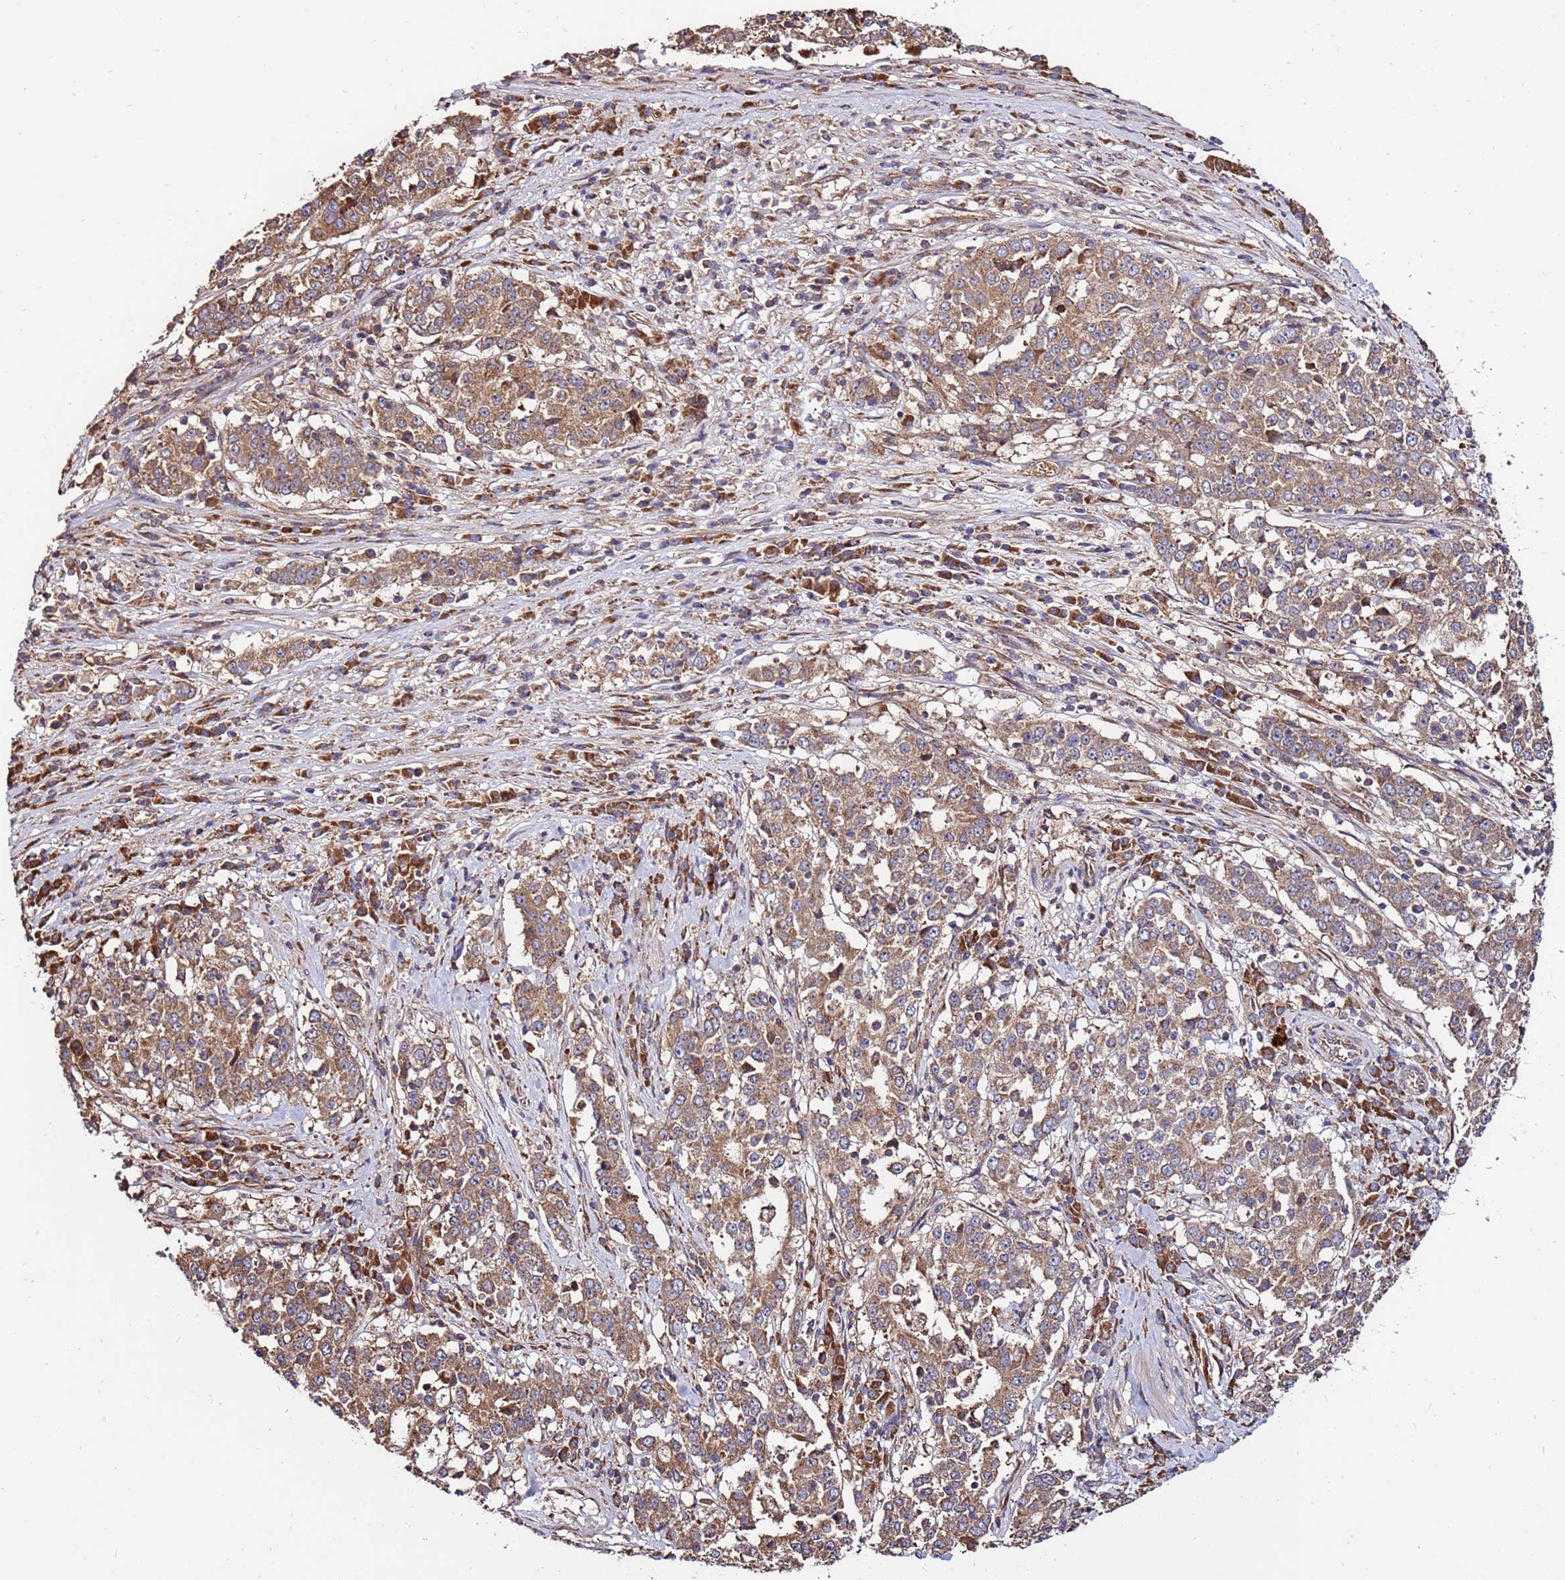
{"staining": {"intensity": "moderate", "quantity": ">75%", "location": "cytoplasmic/membranous"}, "tissue": "stomach cancer", "cell_type": "Tumor cells", "image_type": "cancer", "snomed": [{"axis": "morphology", "description": "Adenocarcinoma, NOS"}, {"axis": "topography", "description": "Stomach"}], "caption": "This photomicrograph reveals immunohistochemistry (IHC) staining of stomach cancer (adenocarcinoma), with medium moderate cytoplasmic/membranous expression in about >75% of tumor cells.", "gene": "SLC44A5", "patient": {"sex": "male", "age": 59}}